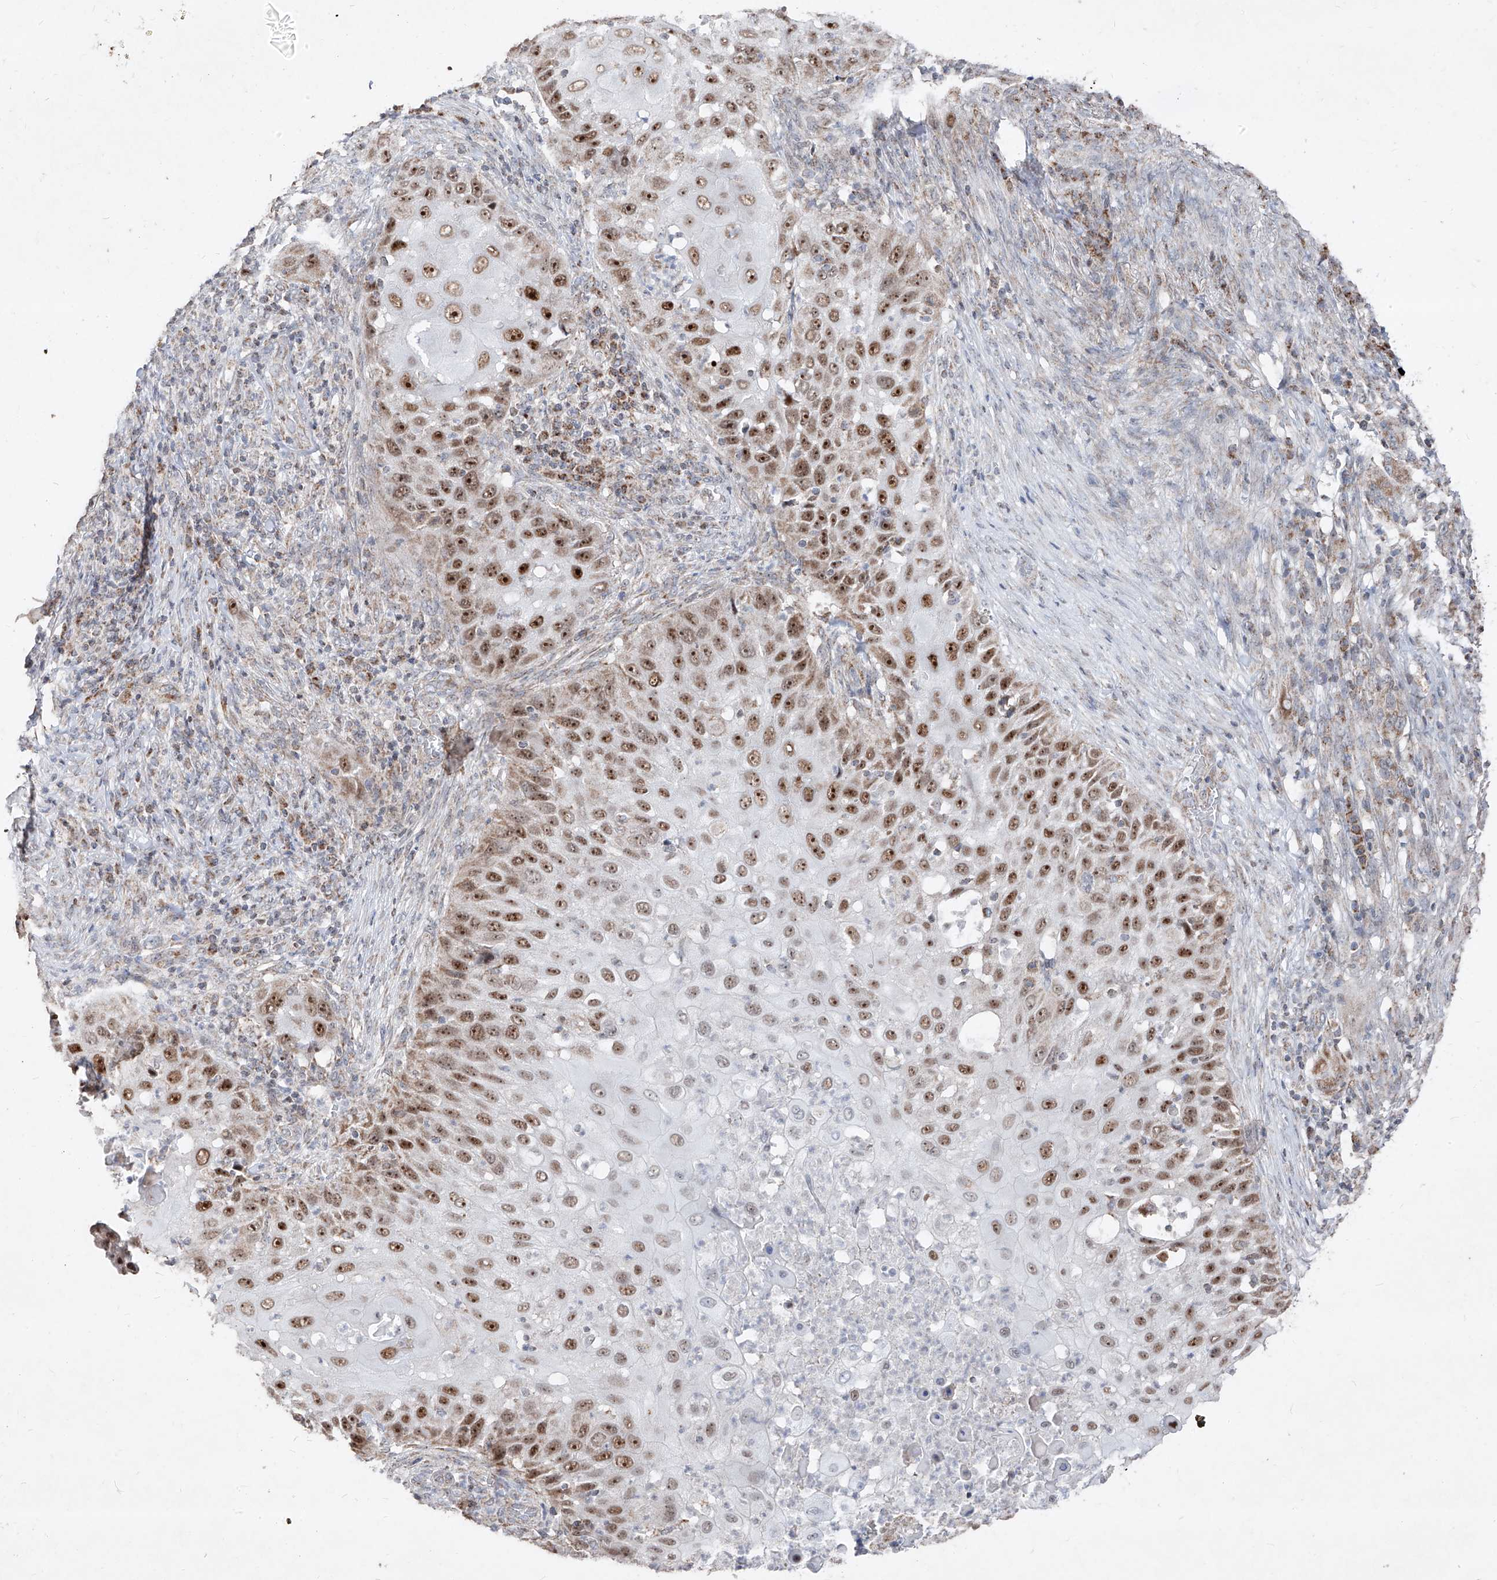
{"staining": {"intensity": "moderate", "quantity": ">75%", "location": "nuclear"}, "tissue": "skin cancer", "cell_type": "Tumor cells", "image_type": "cancer", "snomed": [{"axis": "morphology", "description": "Squamous cell carcinoma, NOS"}, {"axis": "topography", "description": "Skin"}], "caption": "Immunohistochemical staining of human skin cancer (squamous cell carcinoma) displays medium levels of moderate nuclear protein positivity in approximately >75% of tumor cells.", "gene": "NDUFB3", "patient": {"sex": "female", "age": 44}}